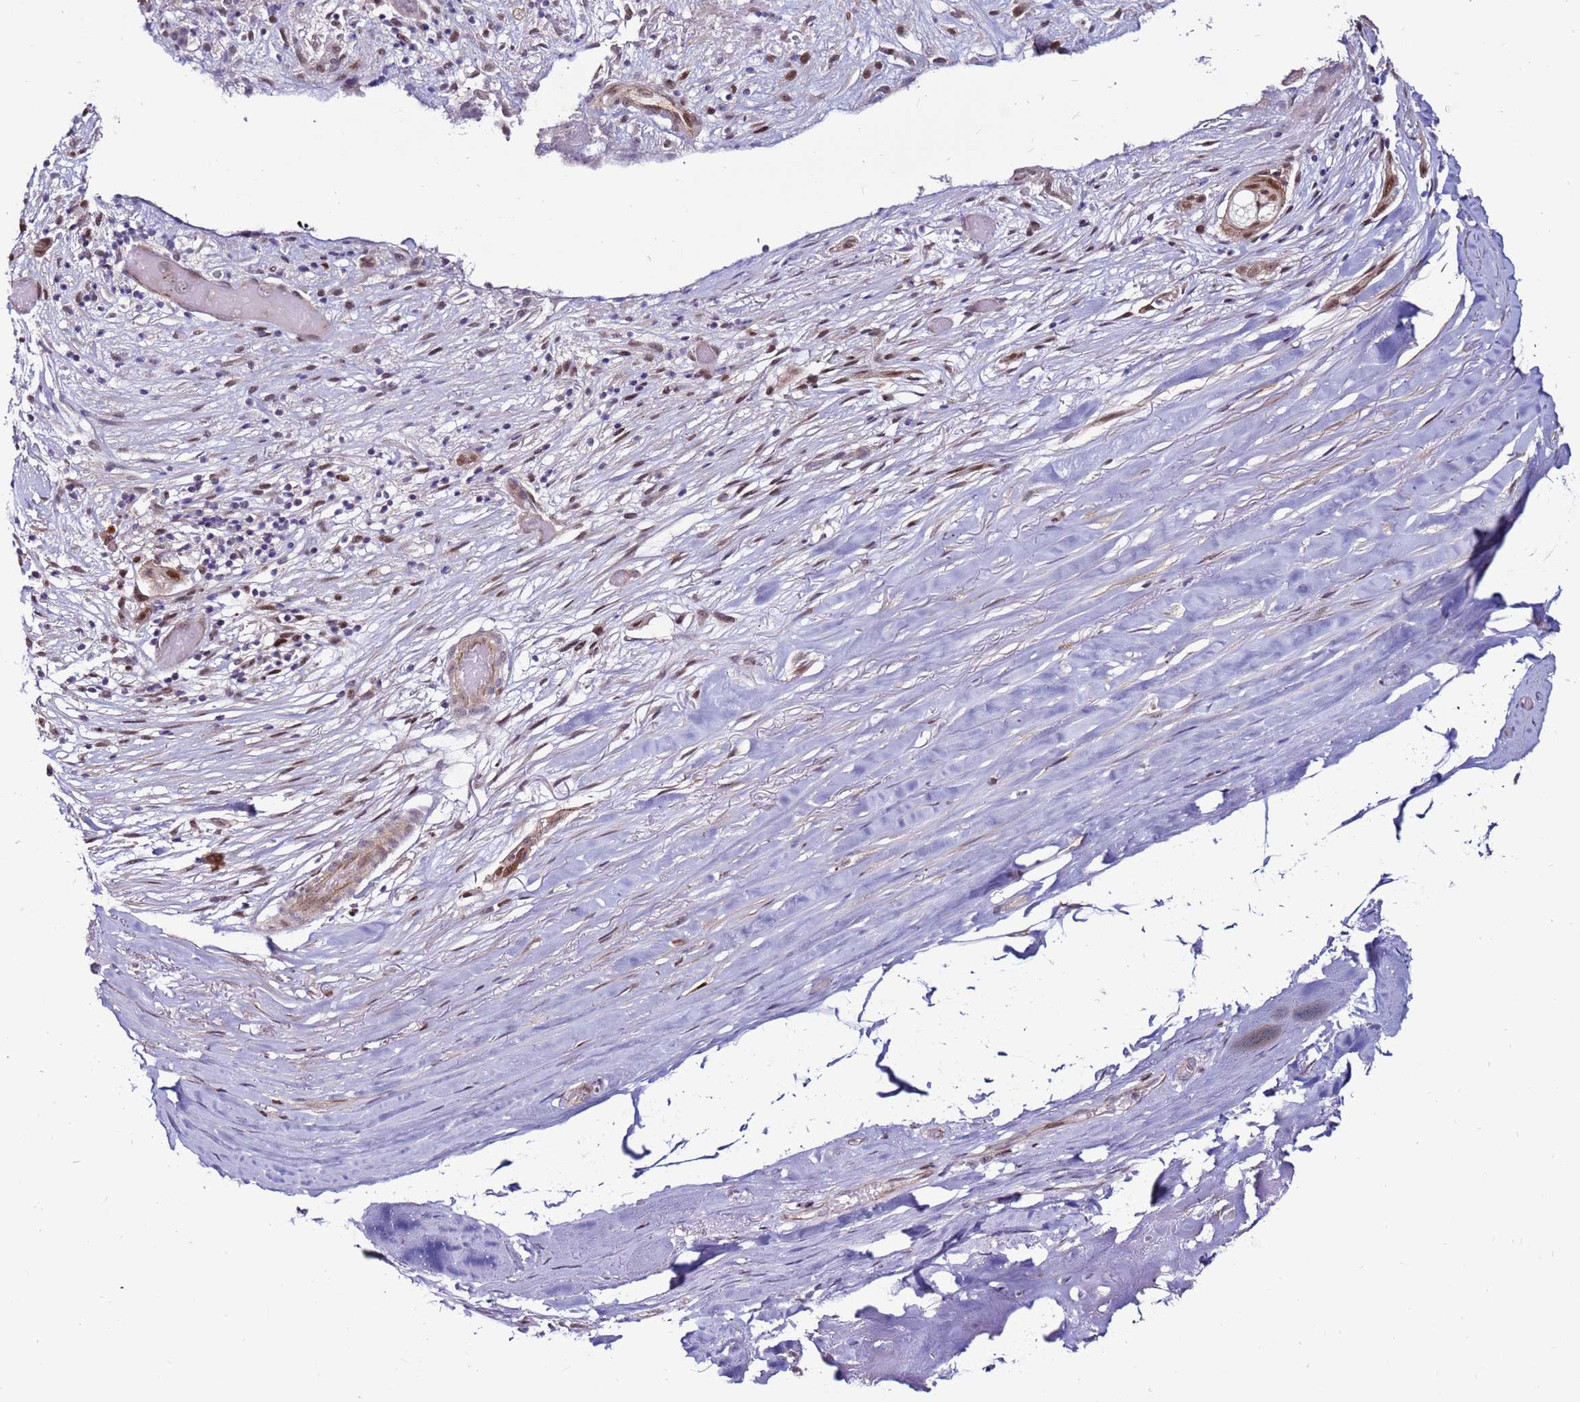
{"staining": {"intensity": "moderate", "quantity": "25%-75%", "location": "cytoplasmic/membranous,nuclear"}, "tissue": "adipose tissue", "cell_type": "Adipocytes", "image_type": "normal", "snomed": [{"axis": "morphology", "description": "Normal tissue, NOS"}, {"axis": "morphology", "description": "Basal cell carcinoma"}, {"axis": "topography", "description": "Skin"}], "caption": "DAB immunohistochemical staining of unremarkable adipose tissue reveals moderate cytoplasmic/membranous,nuclear protein staining in about 25%-75% of adipocytes. The staining was performed using DAB to visualize the protein expression in brown, while the nuclei were stained in blue with hematoxylin (Magnification: 20x).", "gene": "KPNA4", "patient": {"sex": "female", "age": 89}}